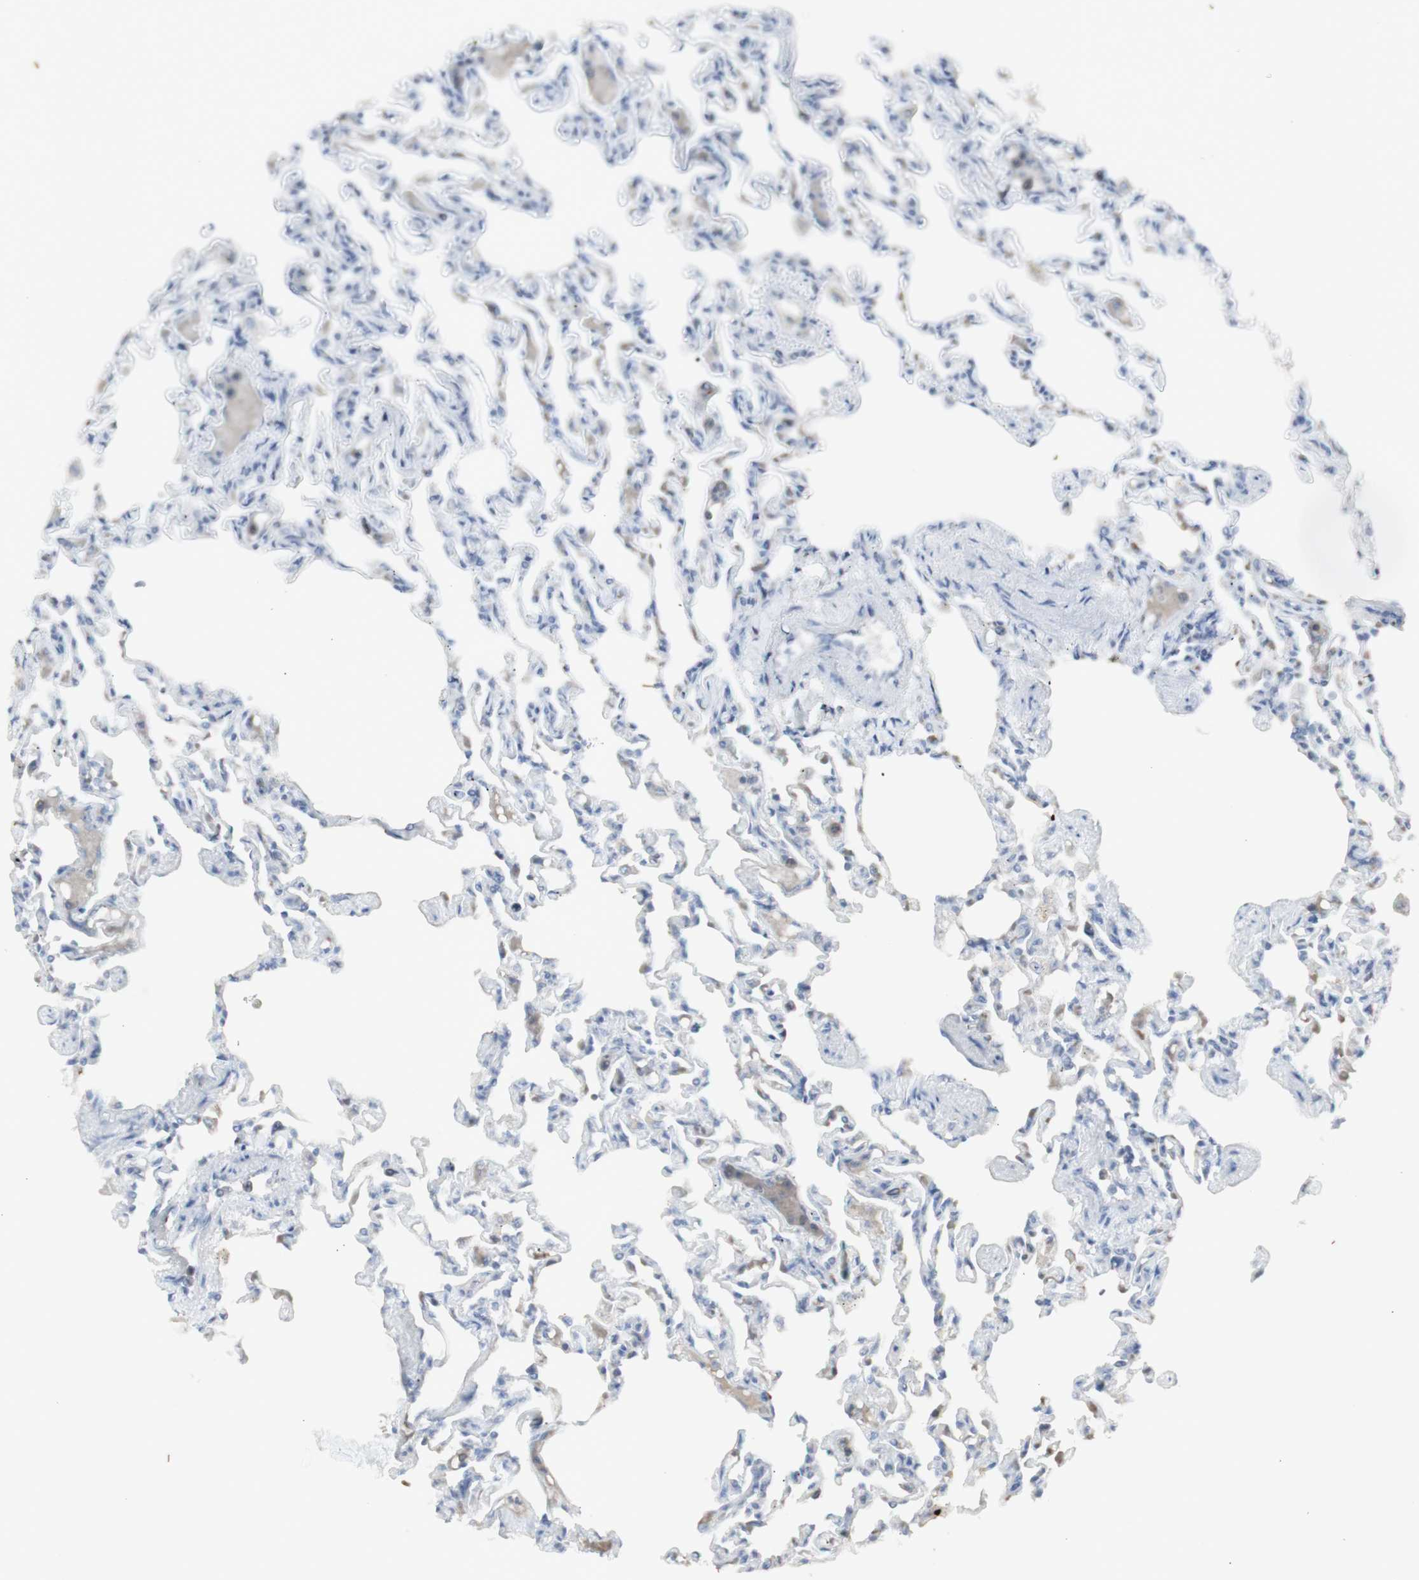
{"staining": {"intensity": "weak", "quantity": "<25%", "location": "nuclear"}, "tissue": "lung", "cell_type": "Alveolar cells", "image_type": "normal", "snomed": [{"axis": "morphology", "description": "Normal tissue, NOS"}, {"axis": "topography", "description": "Lung"}], "caption": "Immunohistochemistry (IHC) photomicrograph of benign human lung stained for a protein (brown), which reveals no positivity in alveolar cells.", "gene": "INS", "patient": {"sex": "male", "age": 21}}